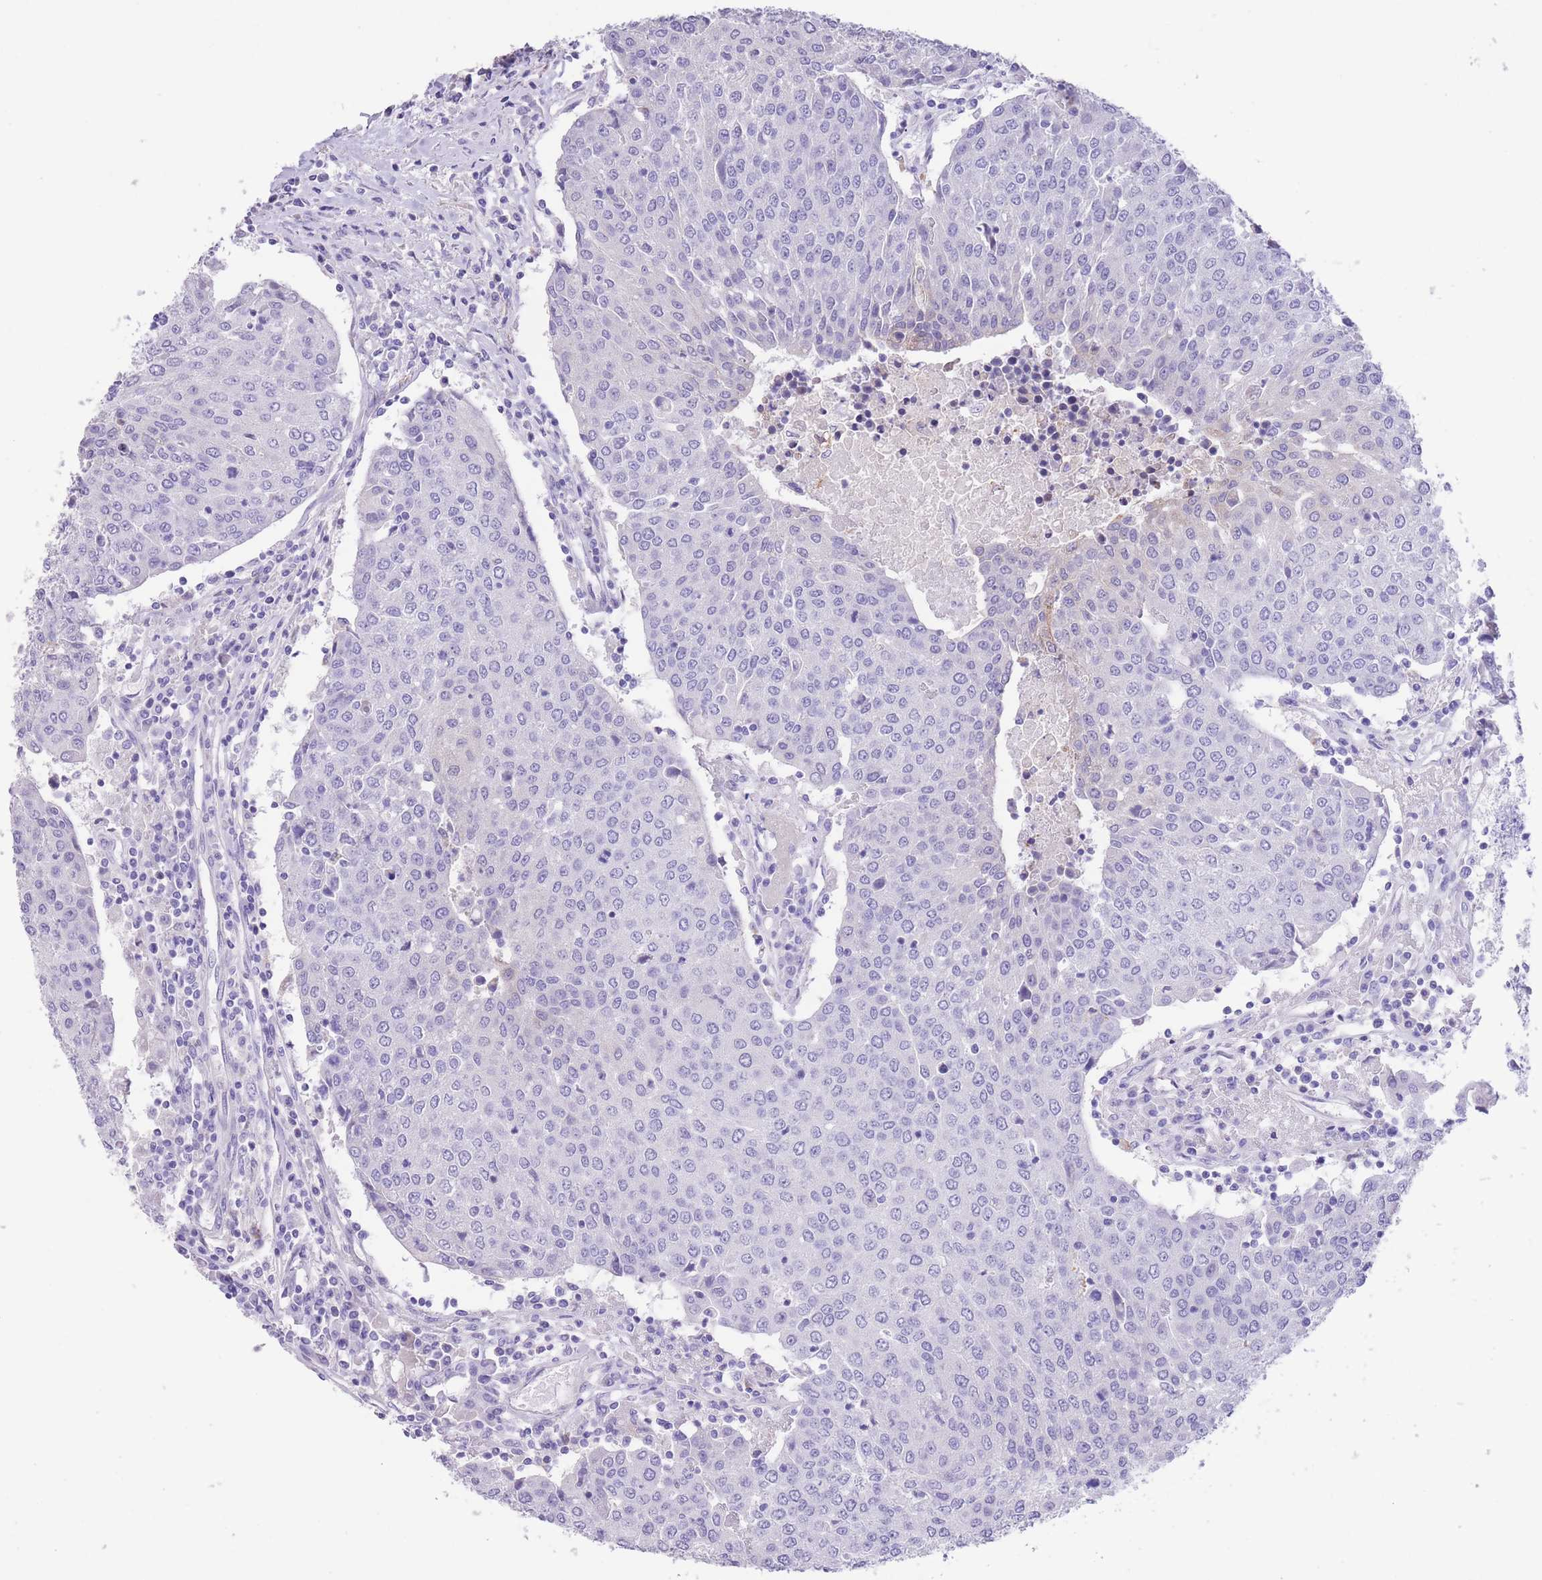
{"staining": {"intensity": "negative", "quantity": "none", "location": "none"}, "tissue": "urothelial cancer", "cell_type": "Tumor cells", "image_type": "cancer", "snomed": [{"axis": "morphology", "description": "Urothelial carcinoma, High grade"}, {"axis": "topography", "description": "Urinary bladder"}], "caption": "Tumor cells show no significant staining in urothelial cancer. (DAB immunohistochemistry with hematoxylin counter stain).", "gene": "RAI2", "patient": {"sex": "female", "age": 85}}